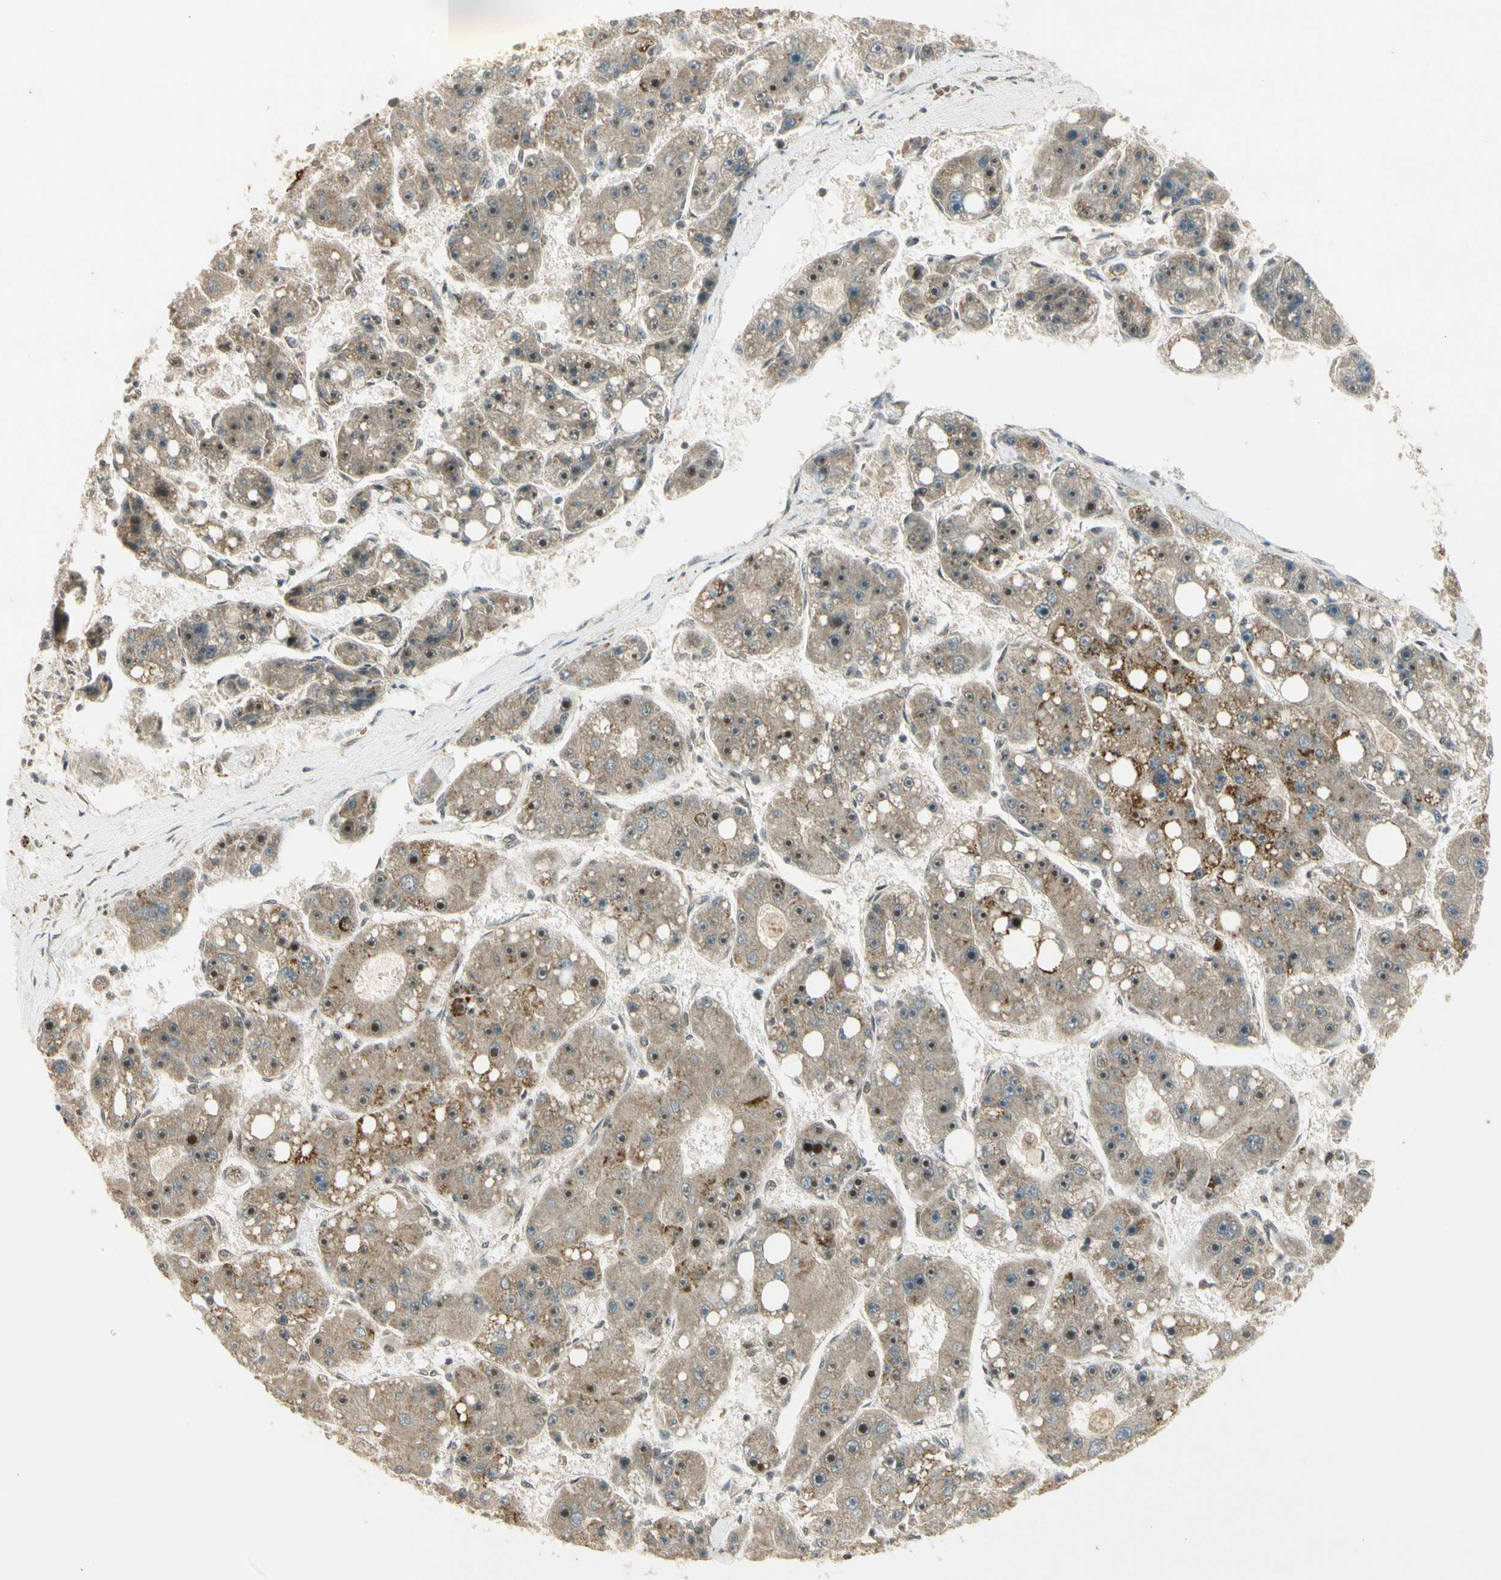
{"staining": {"intensity": "weak", "quantity": ">75%", "location": "cytoplasmic/membranous,nuclear"}, "tissue": "liver cancer", "cell_type": "Tumor cells", "image_type": "cancer", "snomed": [{"axis": "morphology", "description": "Carcinoma, Hepatocellular, NOS"}, {"axis": "topography", "description": "Liver"}], "caption": "Hepatocellular carcinoma (liver) stained with a brown dye shows weak cytoplasmic/membranous and nuclear positive positivity in approximately >75% of tumor cells.", "gene": "ZNF135", "patient": {"sex": "female", "age": 61}}